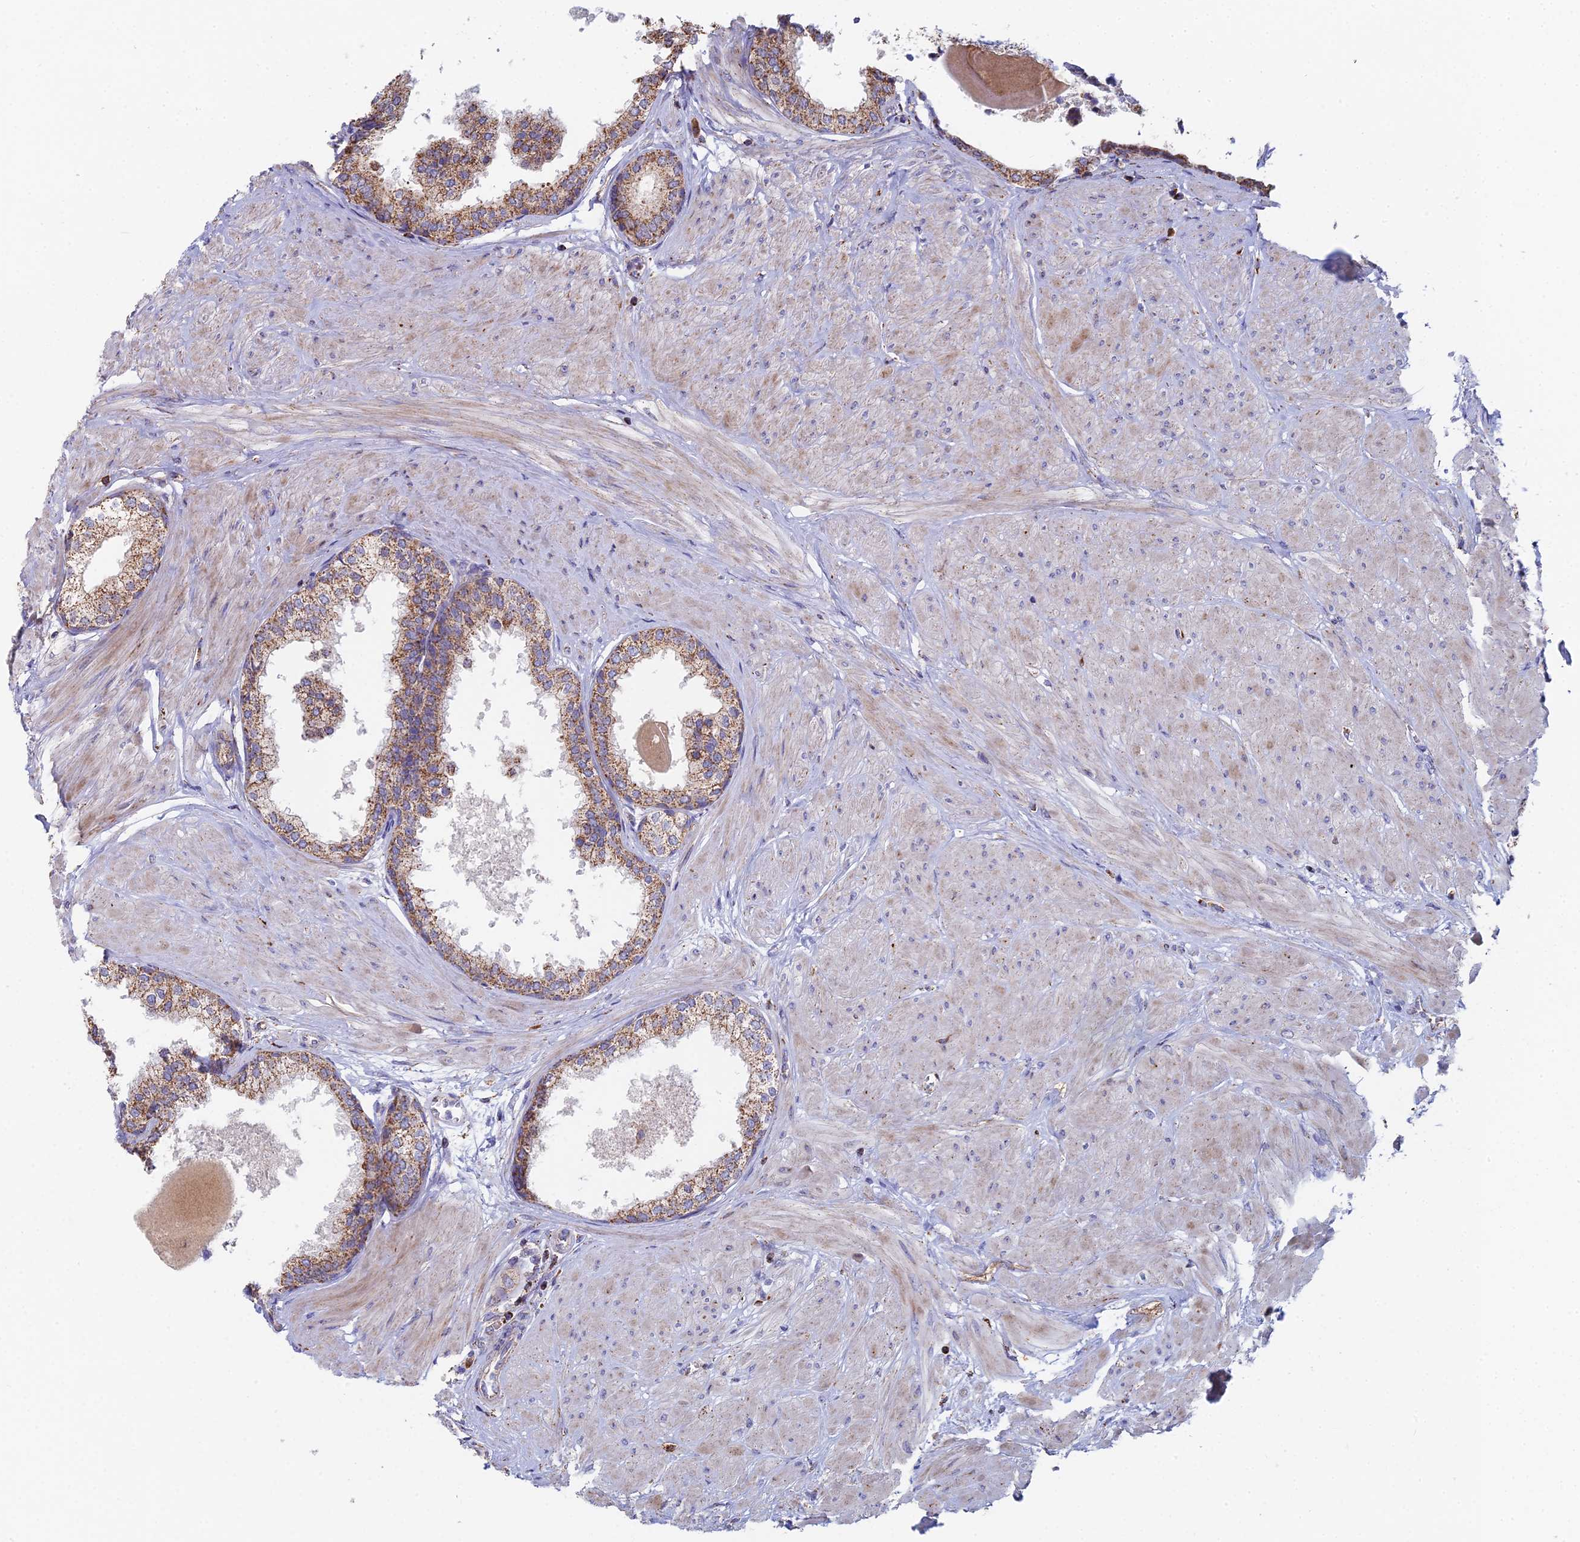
{"staining": {"intensity": "moderate", "quantity": ">75%", "location": "cytoplasmic/membranous"}, "tissue": "prostate", "cell_type": "Glandular cells", "image_type": "normal", "snomed": [{"axis": "morphology", "description": "Normal tissue, NOS"}, {"axis": "topography", "description": "Prostate"}], "caption": "Immunohistochemistry (DAB (3,3'-diaminobenzidine)) staining of benign human prostate shows moderate cytoplasmic/membranous protein staining in approximately >75% of glandular cells.", "gene": "SPOCK2", "patient": {"sex": "male", "age": 48}}